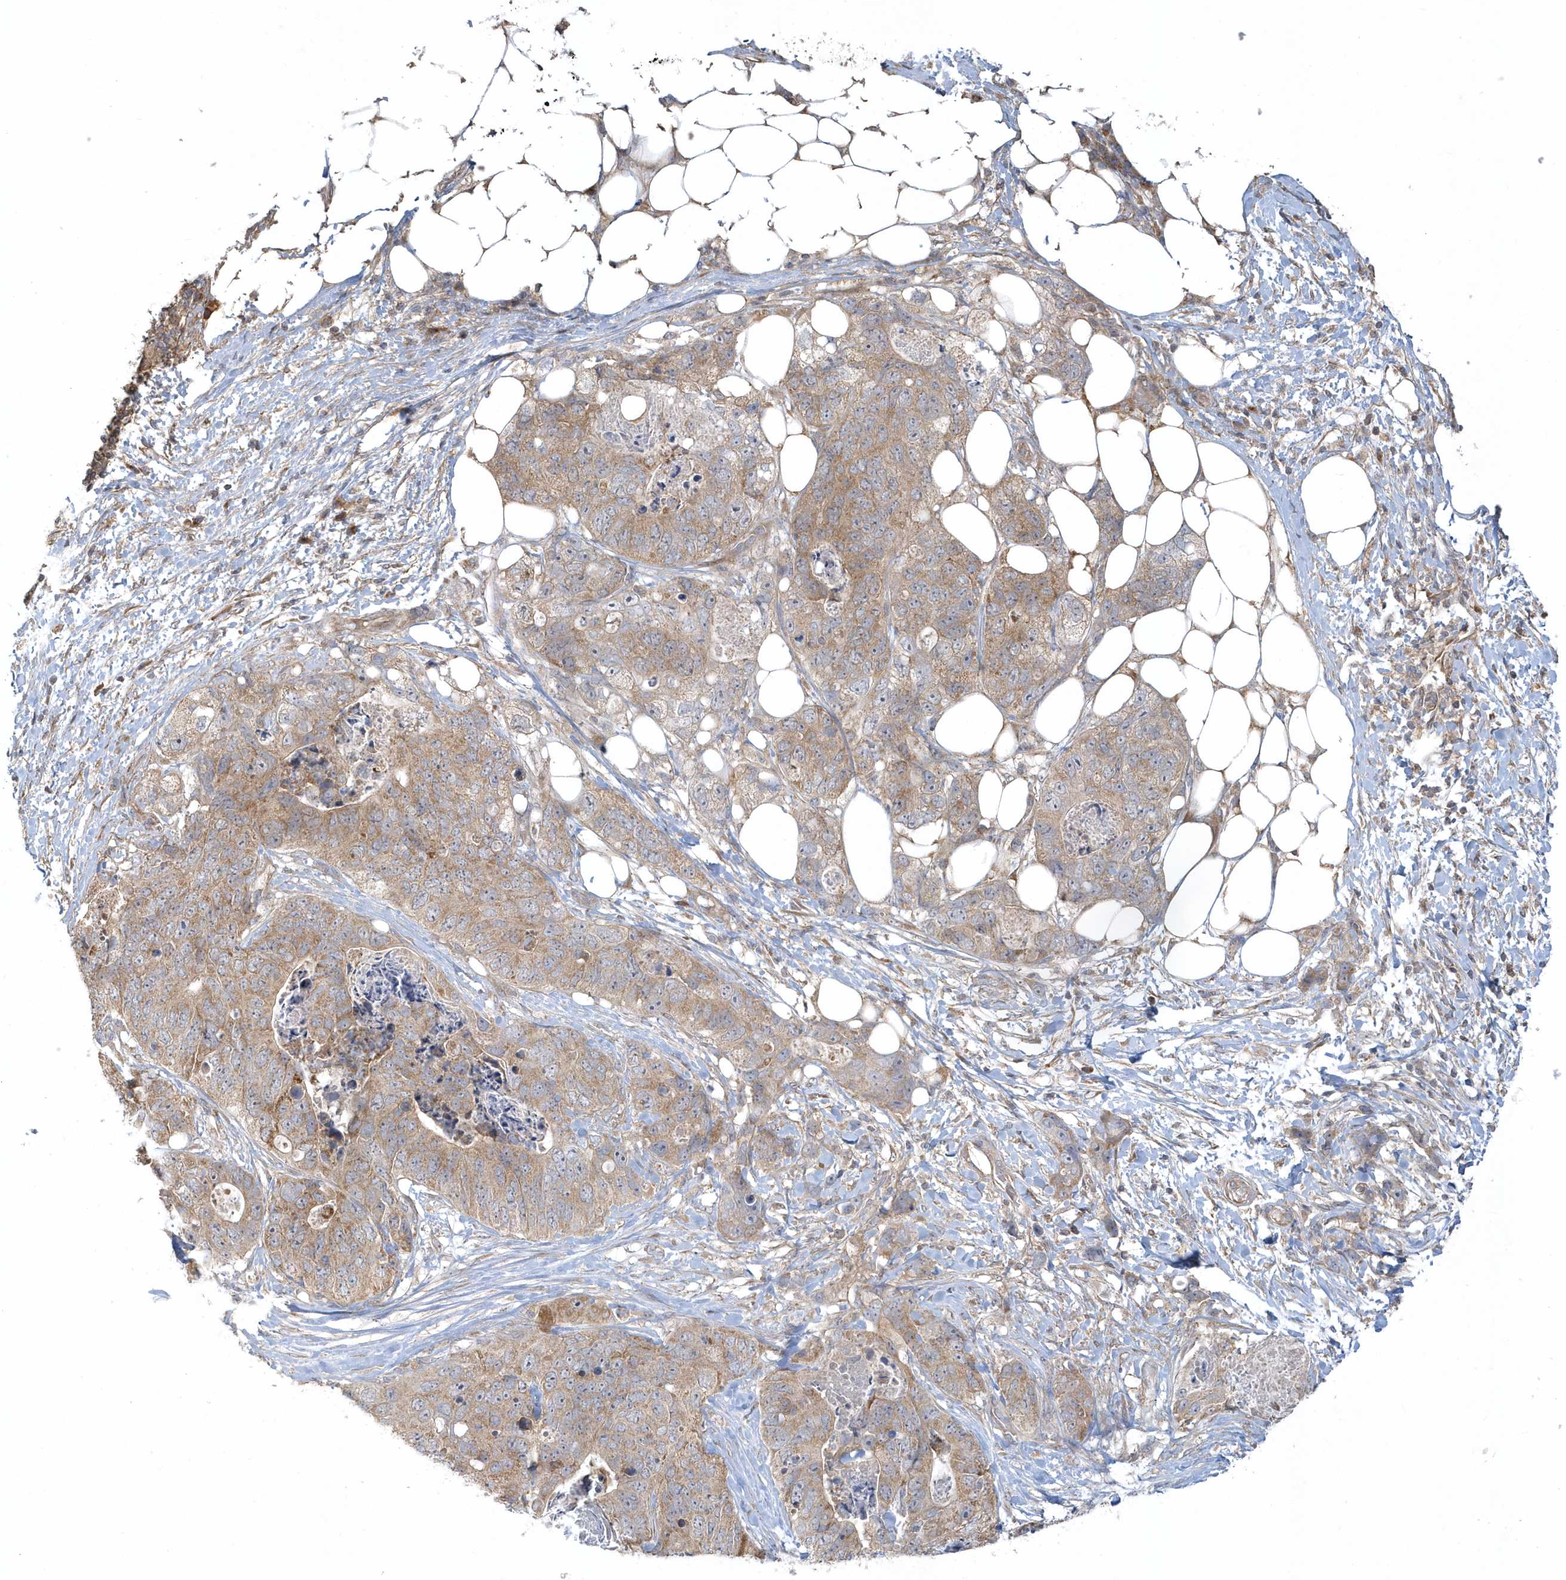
{"staining": {"intensity": "moderate", "quantity": ">75%", "location": "cytoplasmic/membranous"}, "tissue": "stomach cancer", "cell_type": "Tumor cells", "image_type": "cancer", "snomed": [{"axis": "morphology", "description": "Adenocarcinoma, NOS"}, {"axis": "topography", "description": "Stomach"}], "caption": "Adenocarcinoma (stomach) stained with a brown dye exhibits moderate cytoplasmic/membranous positive staining in approximately >75% of tumor cells.", "gene": "THG1L", "patient": {"sex": "female", "age": 89}}